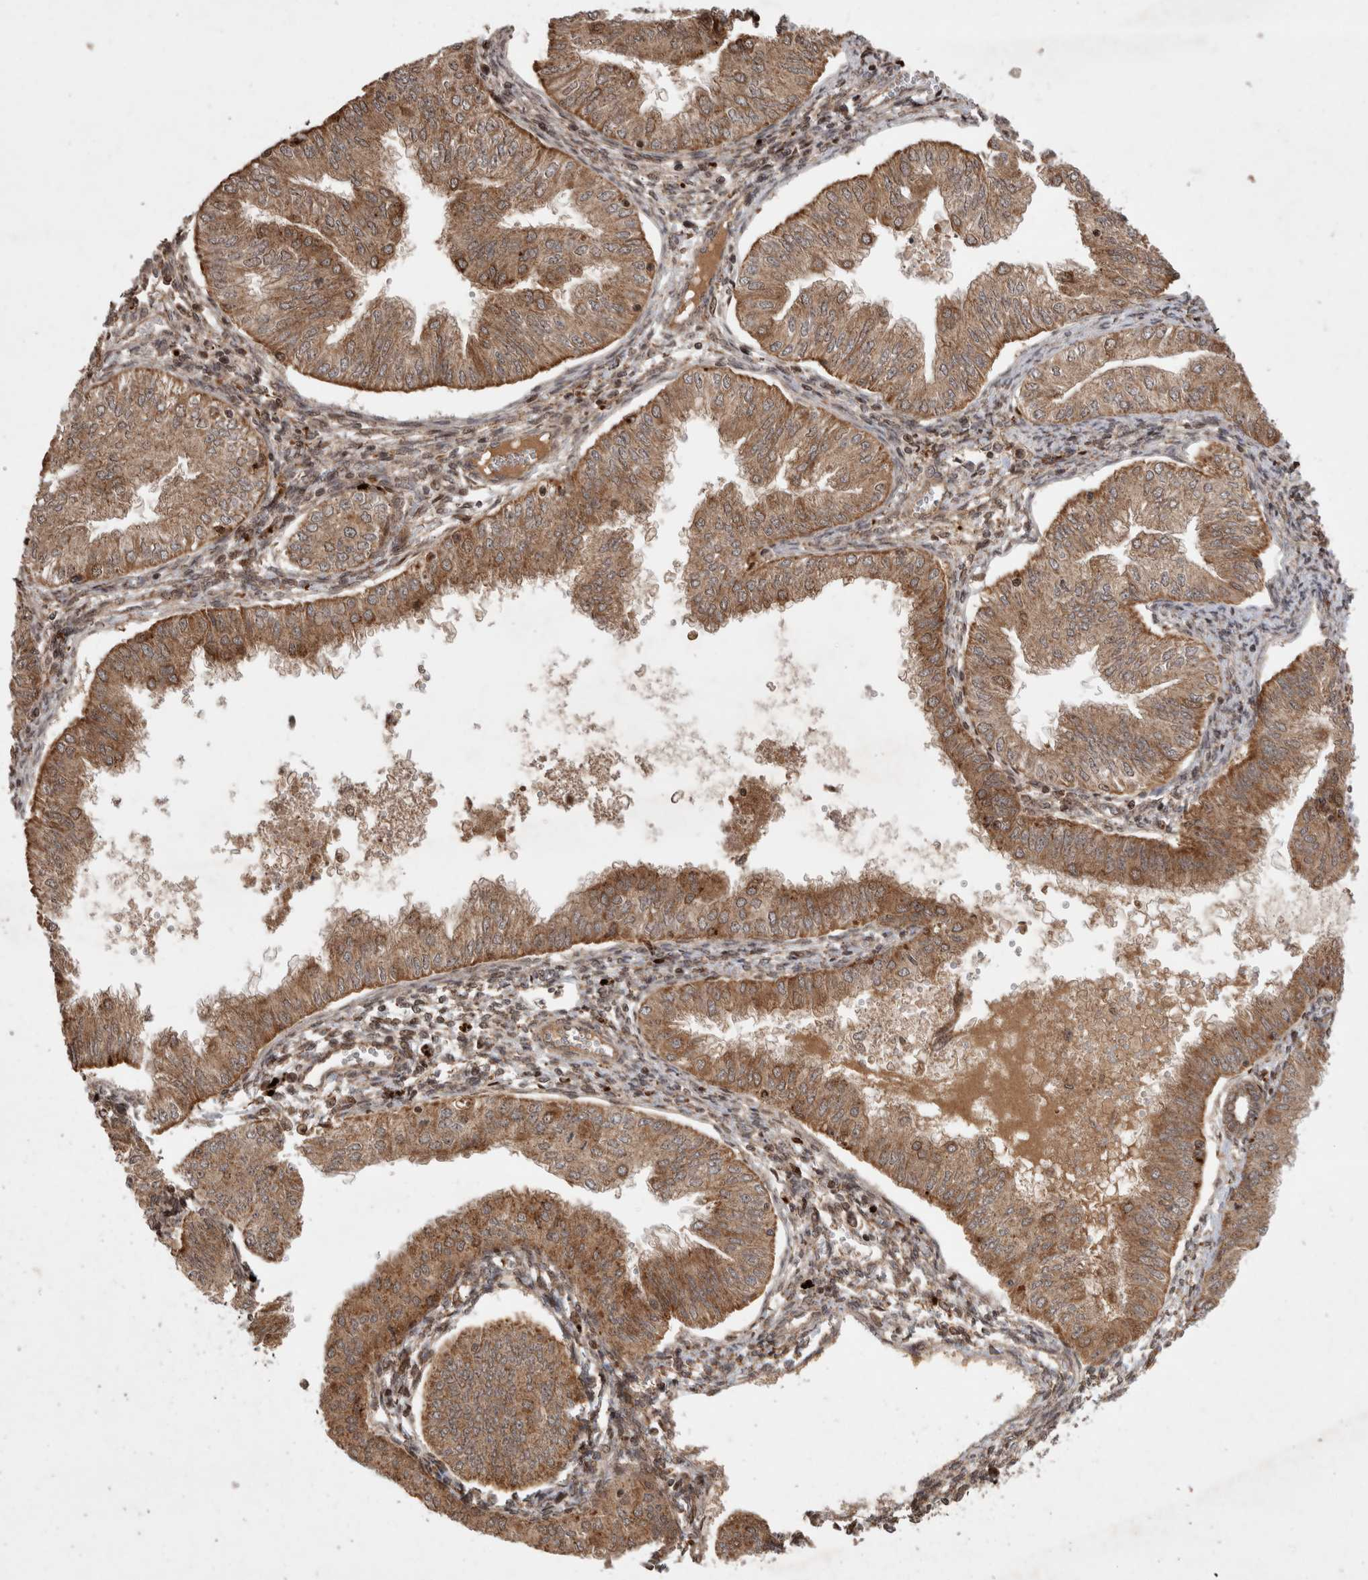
{"staining": {"intensity": "moderate", "quantity": ">75%", "location": "cytoplasmic/membranous"}, "tissue": "endometrial cancer", "cell_type": "Tumor cells", "image_type": "cancer", "snomed": [{"axis": "morphology", "description": "Normal tissue, NOS"}, {"axis": "morphology", "description": "Adenocarcinoma, NOS"}, {"axis": "topography", "description": "Endometrium"}], "caption": "Human adenocarcinoma (endometrial) stained with a protein marker shows moderate staining in tumor cells.", "gene": "FAM221A", "patient": {"sex": "female", "age": 53}}